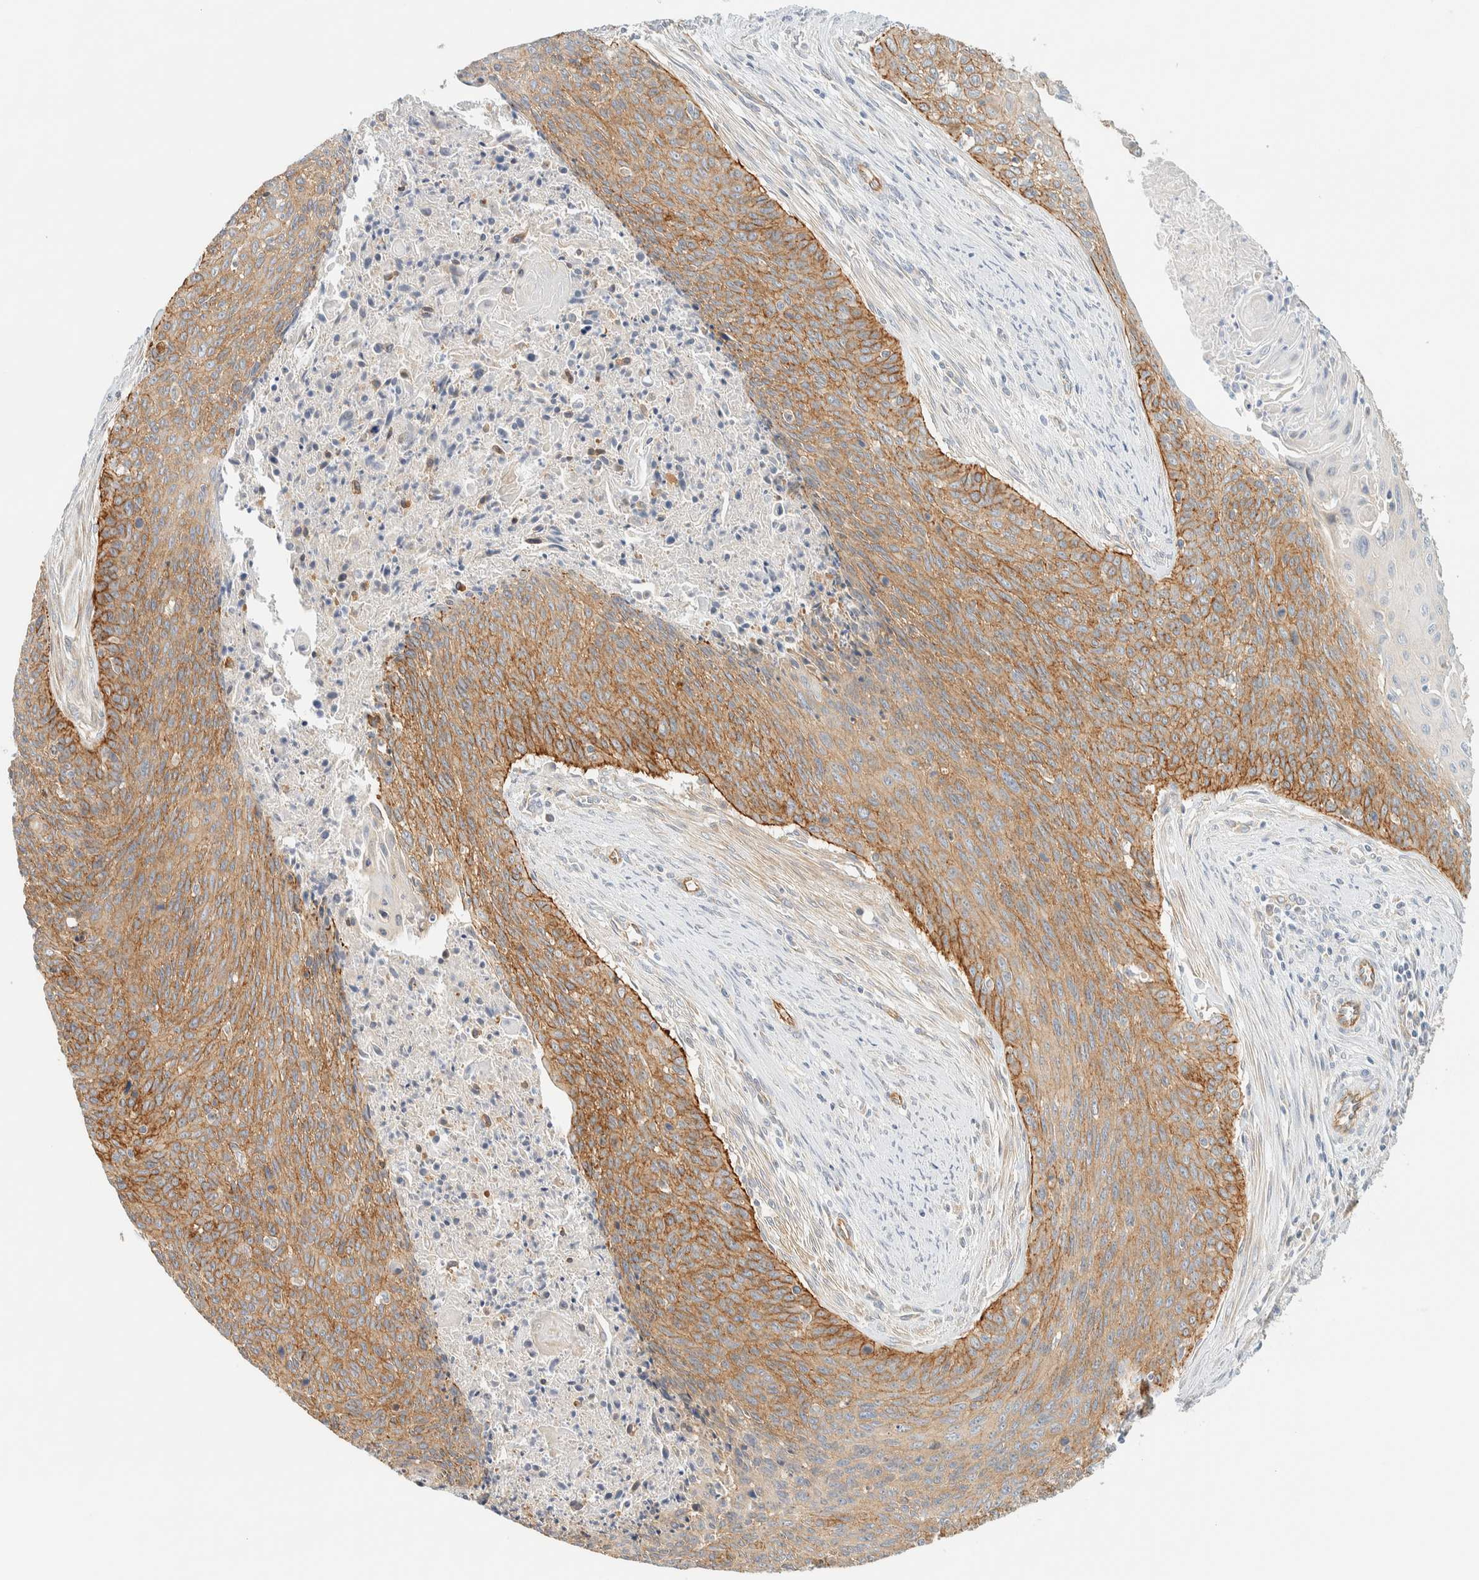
{"staining": {"intensity": "moderate", "quantity": ">75%", "location": "cytoplasmic/membranous"}, "tissue": "cervical cancer", "cell_type": "Tumor cells", "image_type": "cancer", "snomed": [{"axis": "morphology", "description": "Squamous cell carcinoma, NOS"}, {"axis": "topography", "description": "Cervix"}], "caption": "This is a micrograph of immunohistochemistry (IHC) staining of cervical cancer, which shows moderate staining in the cytoplasmic/membranous of tumor cells.", "gene": "LIMA1", "patient": {"sex": "female", "age": 55}}